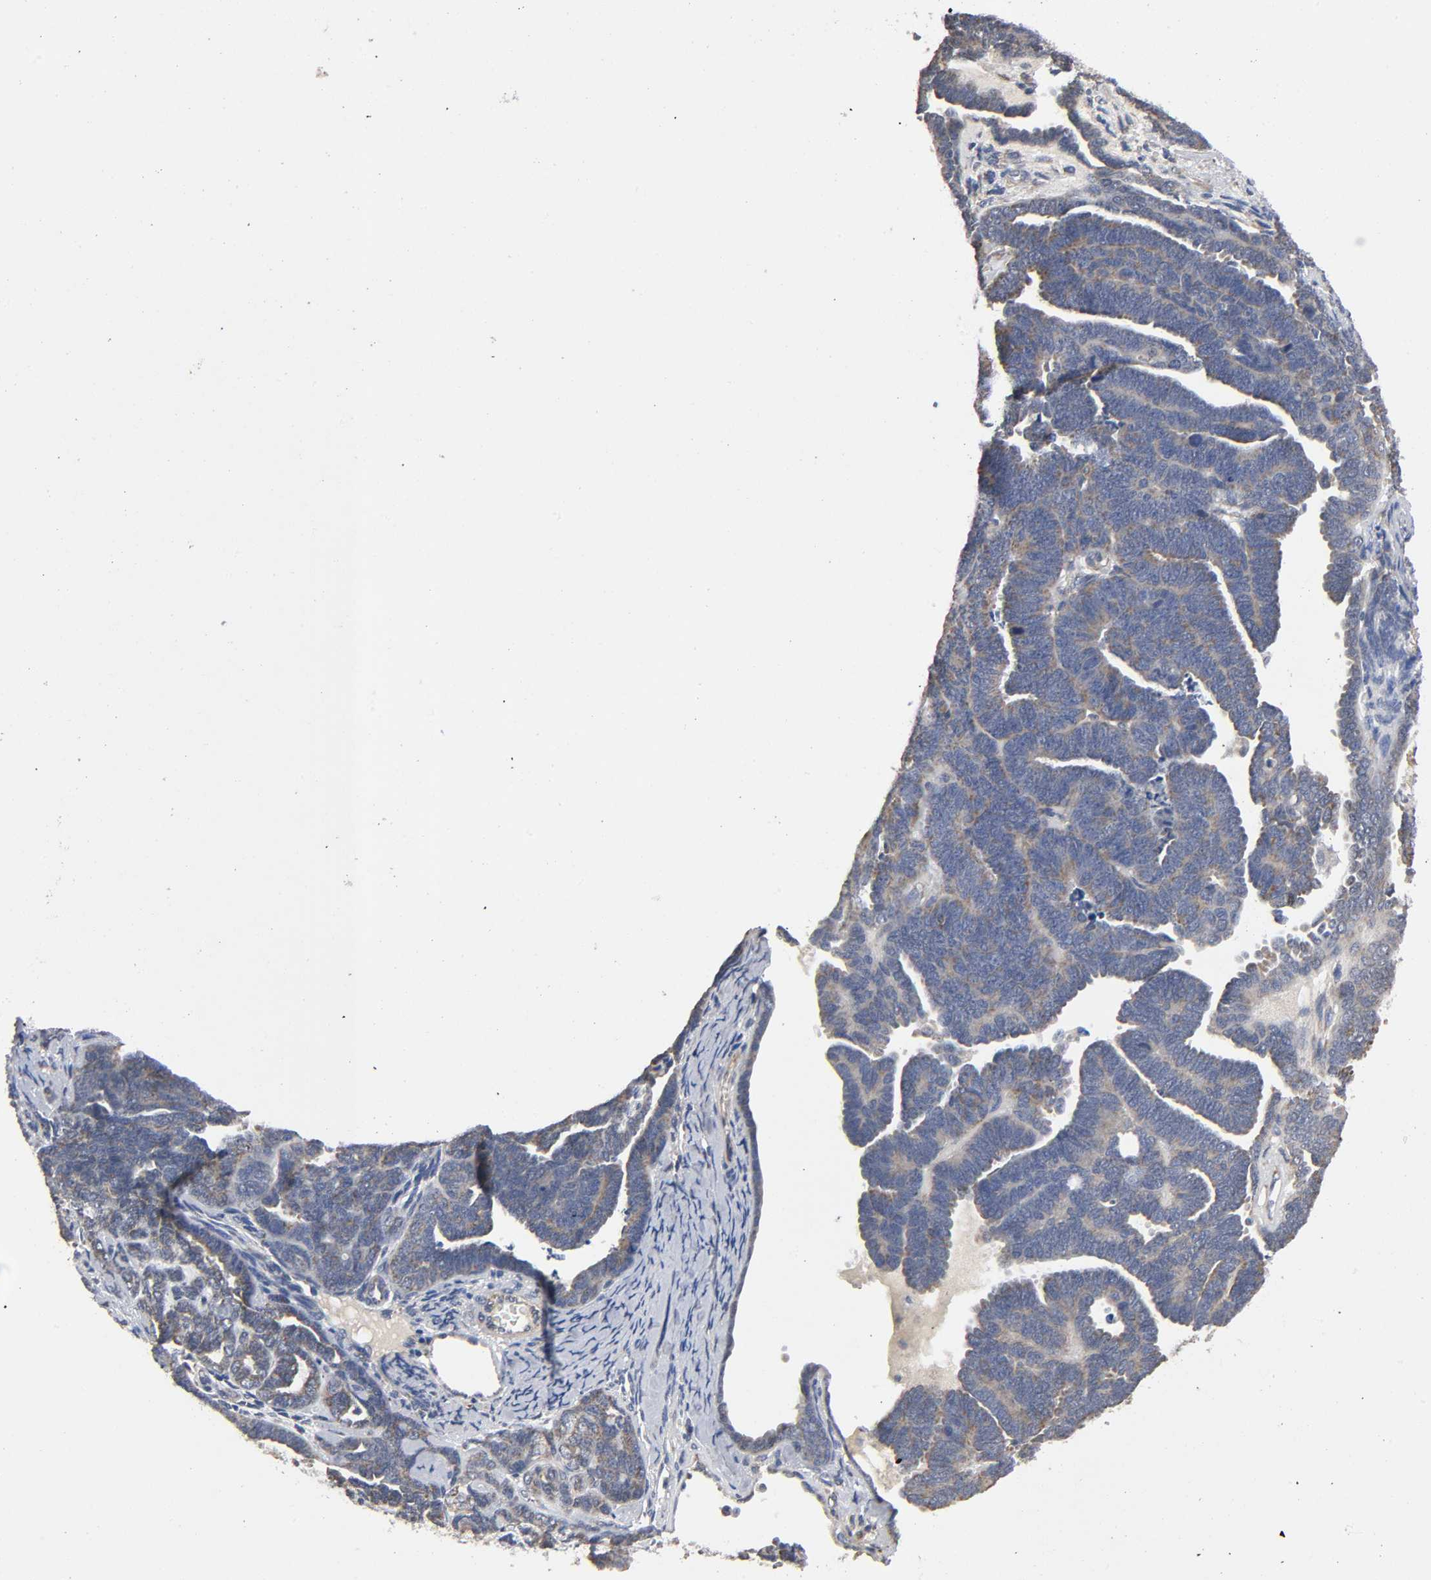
{"staining": {"intensity": "weak", "quantity": ">75%", "location": "cytoplasmic/membranous"}, "tissue": "endometrial cancer", "cell_type": "Tumor cells", "image_type": "cancer", "snomed": [{"axis": "morphology", "description": "Neoplasm, malignant, NOS"}, {"axis": "topography", "description": "Endometrium"}], "caption": "Neoplasm (malignant) (endometrial) was stained to show a protein in brown. There is low levels of weak cytoplasmic/membranous staining in about >75% of tumor cells.", "gene": "SYT16", "patient": {"sex": "female", "age": 74}}